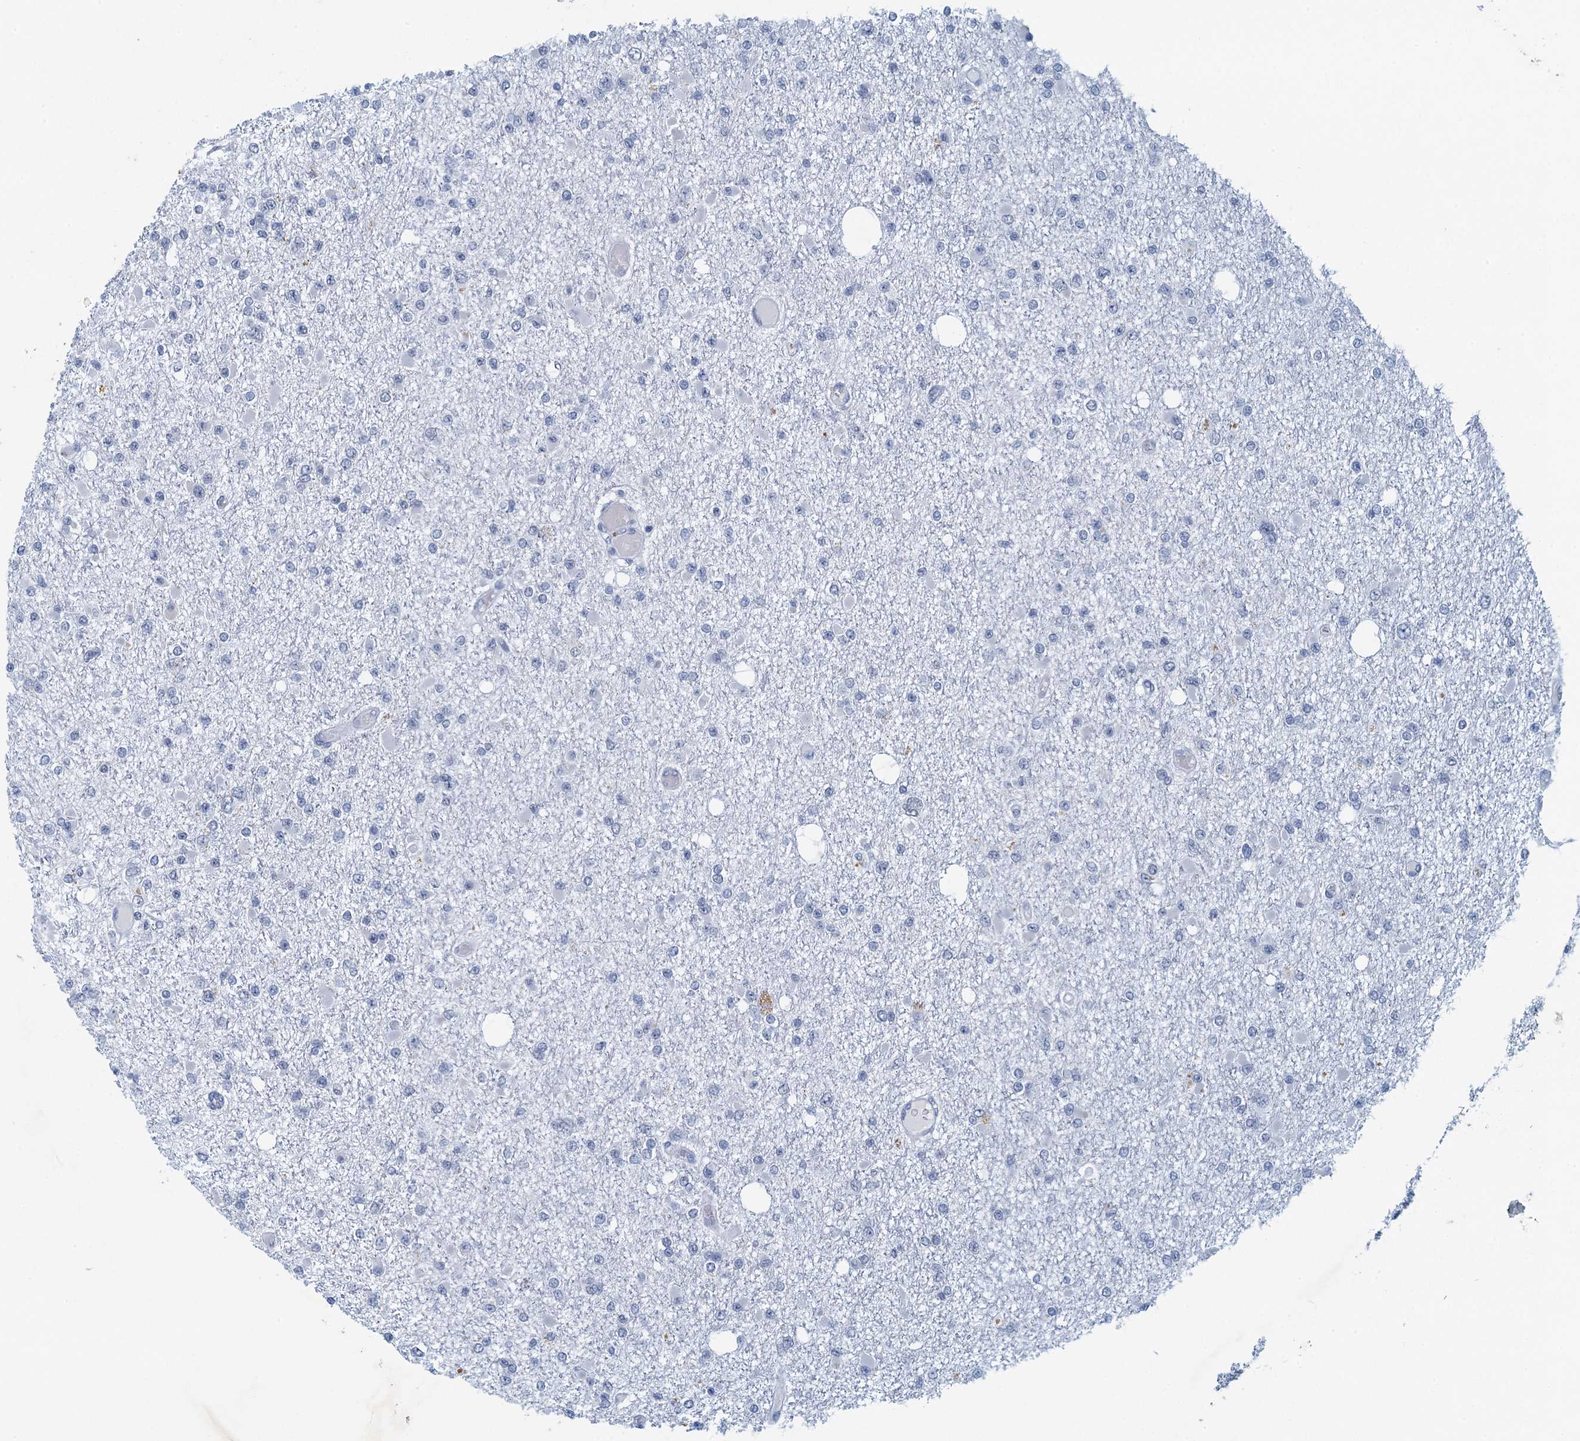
{"staining": {"intensity": "negative", "quantity": "none", "location": "none"}, "tissue": "glioma", "cell_type": "Tumor cells", "image_type": "cancer", "snomed": [{"axis": "morphology", "description": "Glioma, malignant, Low grade"}, {"axis": "topography", "description": "Brain"}], "caption": "Immunohistochemistry (IHC) of human malignant glioma (low-grade) shows no positivity in tumor cells.", "gene": "ENSG00000131152", "patient": {"sex": "female", "age": 22}}